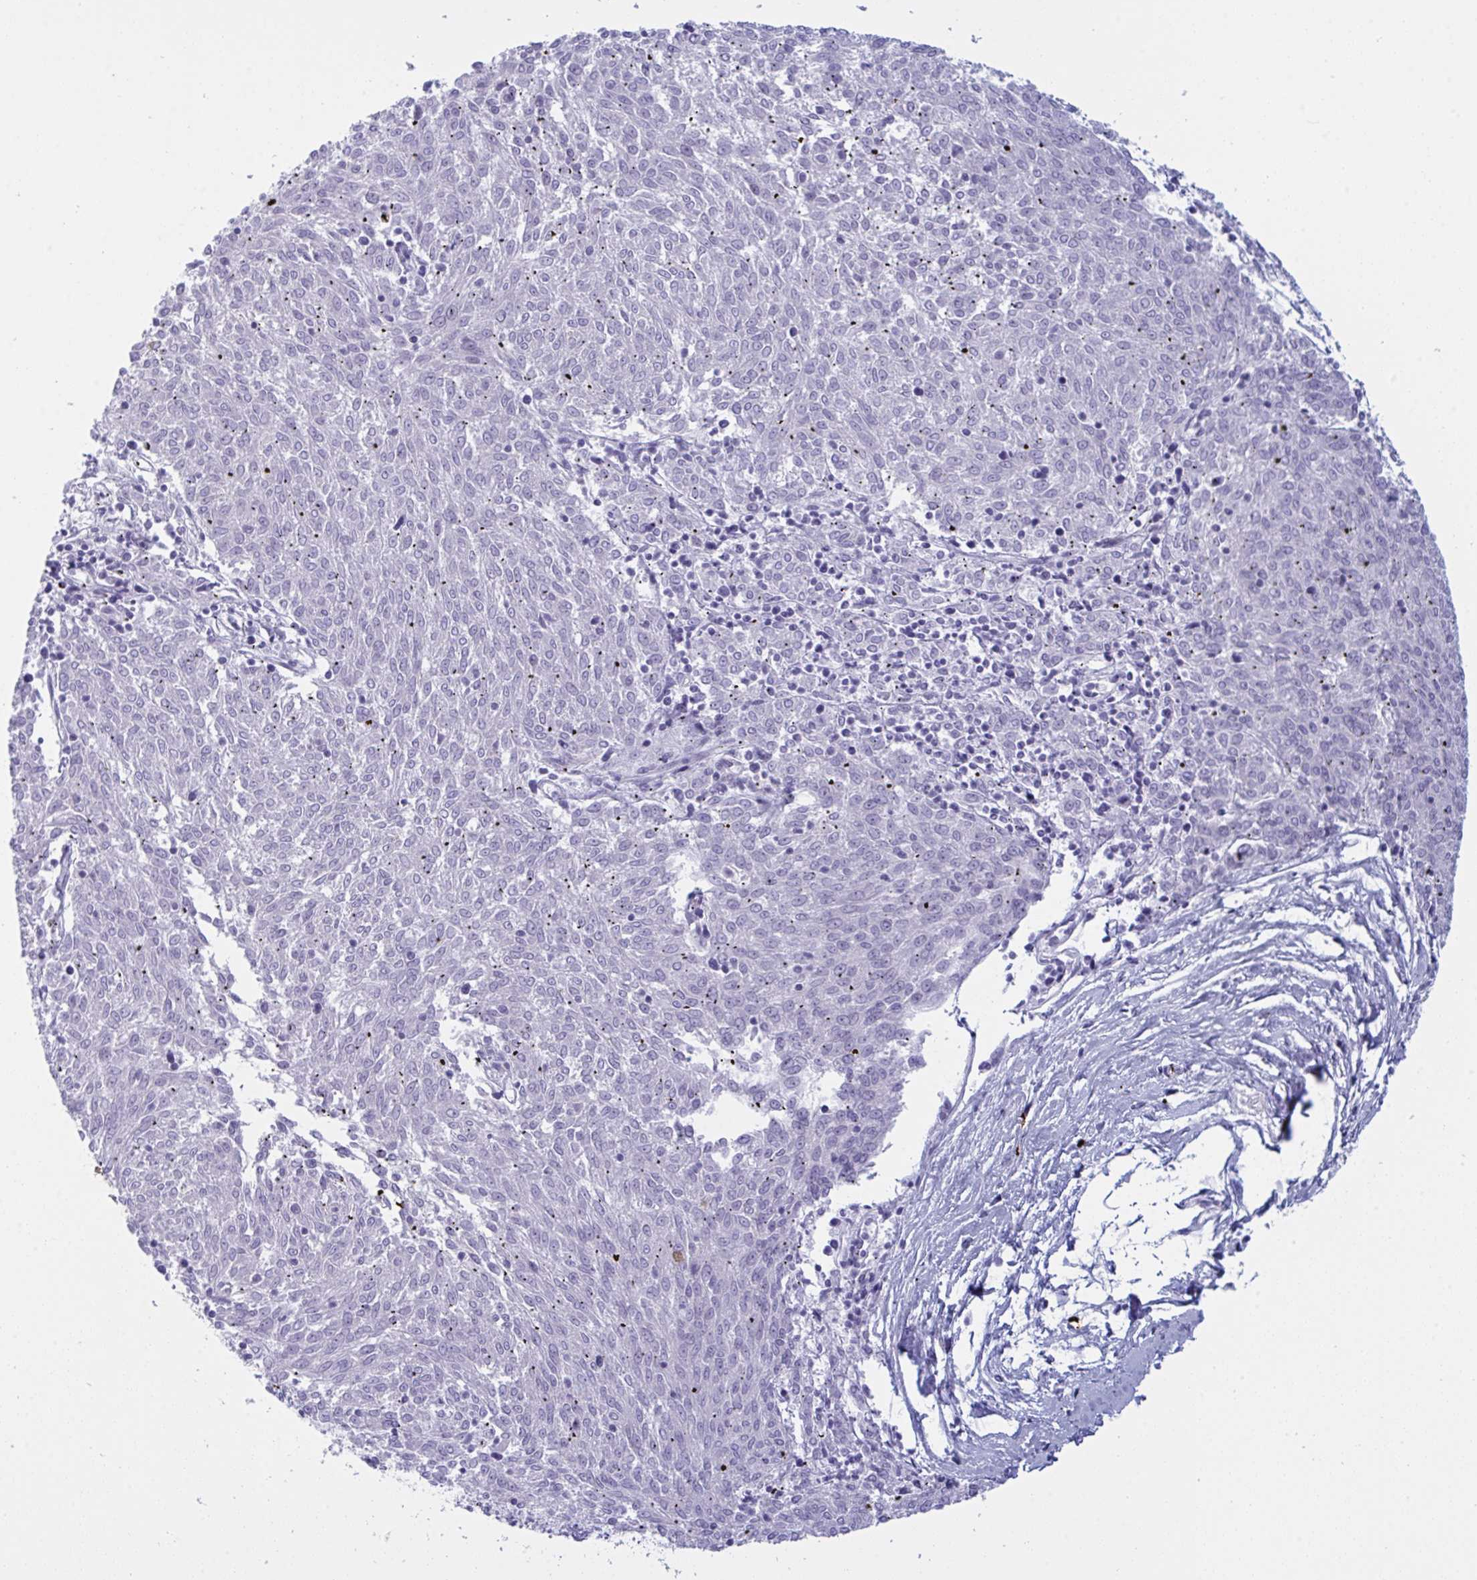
{"staining": {"intensity": "negative", "quantity": "none", "location": "none"}, "tissue": "melanoma", "cell_type": "Tumor cells", "image_type": "cancer", "snomed": [{"axis": "morphology", "description": "Malignant melanoma, NOS"}, {"axis": "topography", "description": "Skin"}], "caption": "The immunohistochemistry micrograph has no significant staining in tumor cells of melanoma tissue. (Immunohistochemistry, brightfield microscopy, high magnification).", "gene": "ZNF684", "patient": {"sex": "female", "age": 72}}